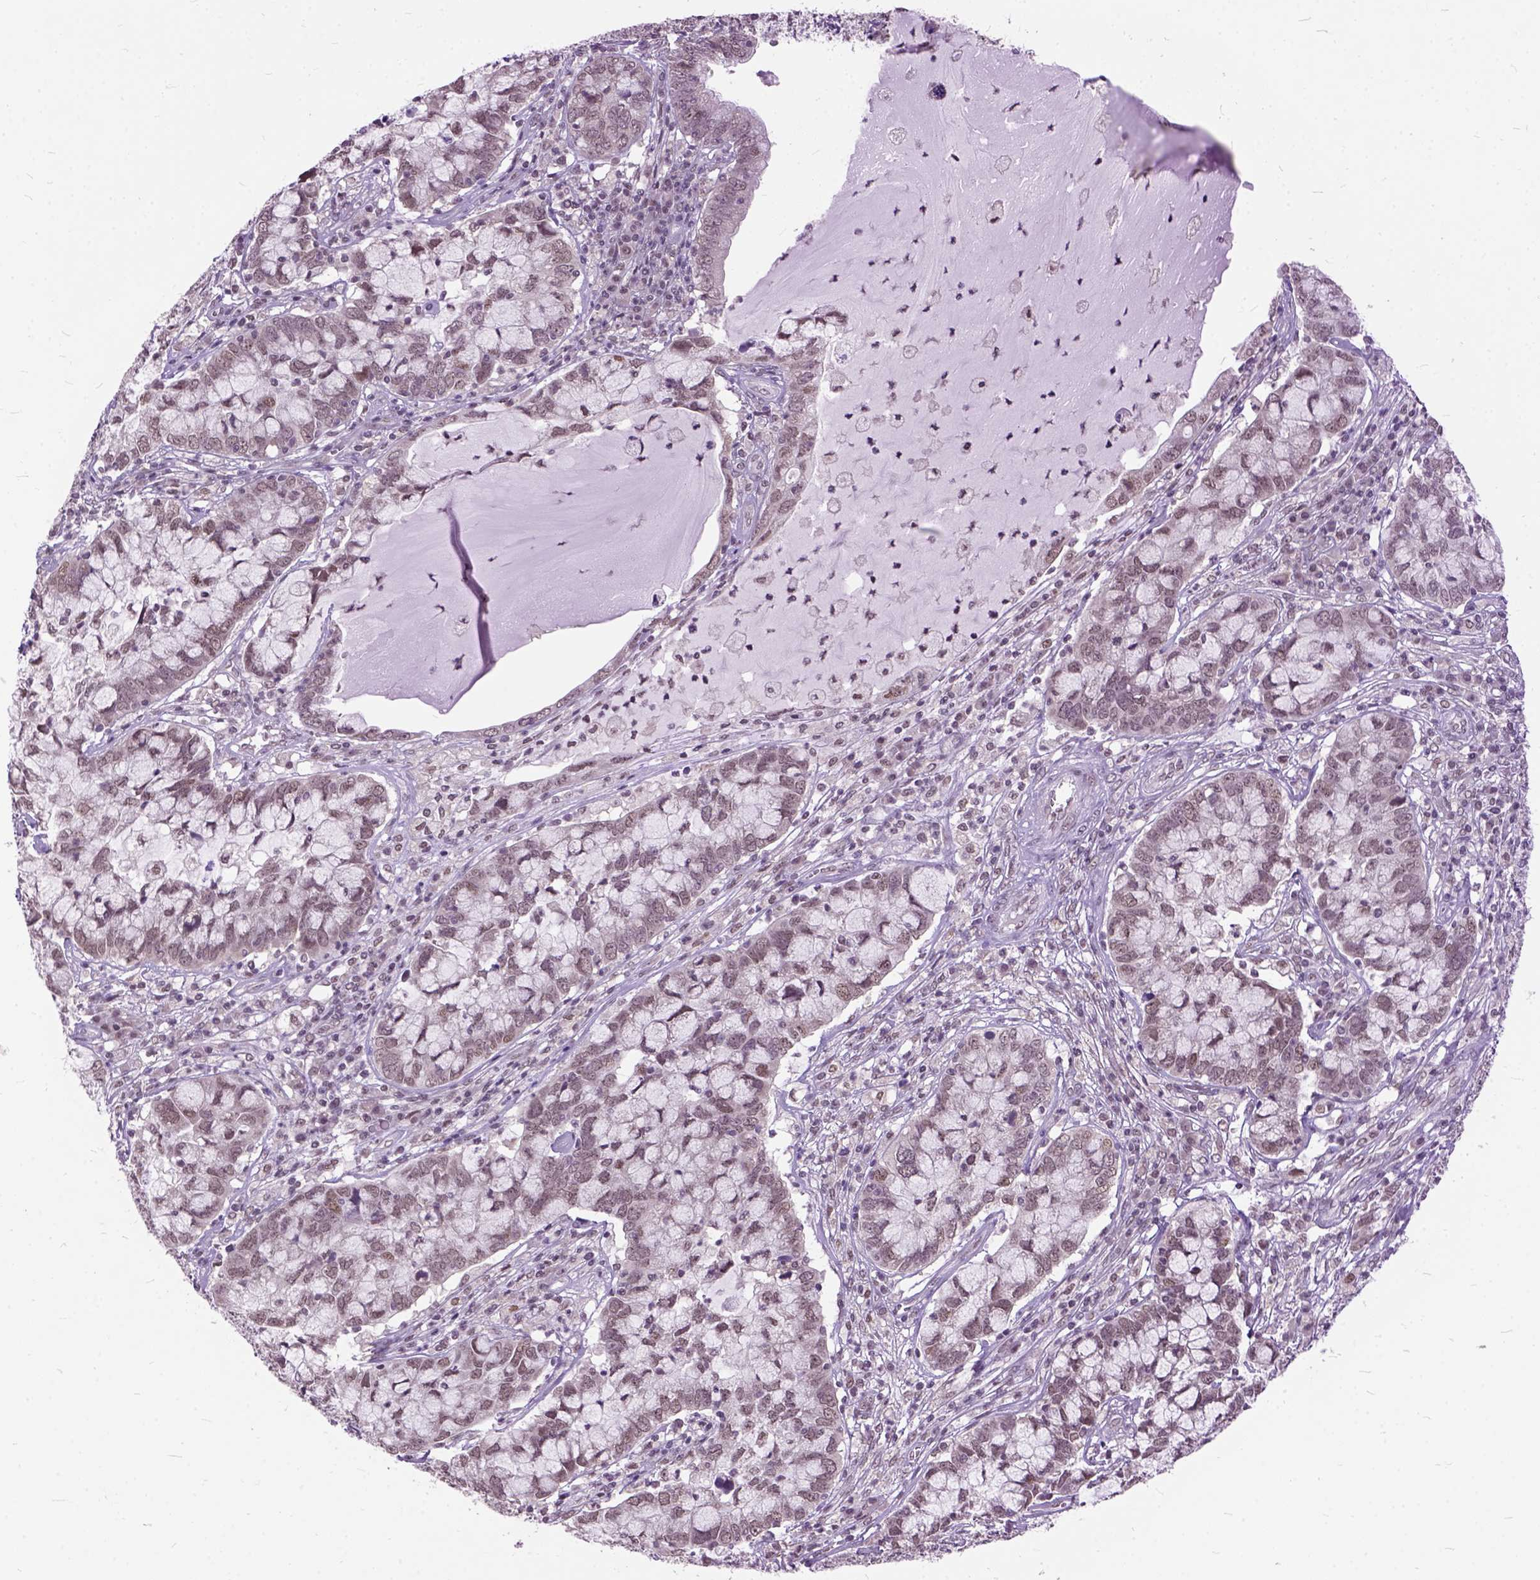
{"staining": {"intensity": "weak", "quantity": ">75%", "location": "nuclear"}, "tissue": "cervical cancer", "cell_type": "Tumor cells", "image_type": "cancer", "snomed": [{"axis": "morphology", "description": "Adenocarcinoma, NOS"}, {"axis": "topography", "description": "Cervix"}], "caption": "About >75% of tumor cells in cervical cancer (adenocarcinoma) demonstrate weak nuclear protein staining as visualized by brown immunohistochemical staining.", "gene": "ORC5", "patient": {"sex": "female", "age": 40}}